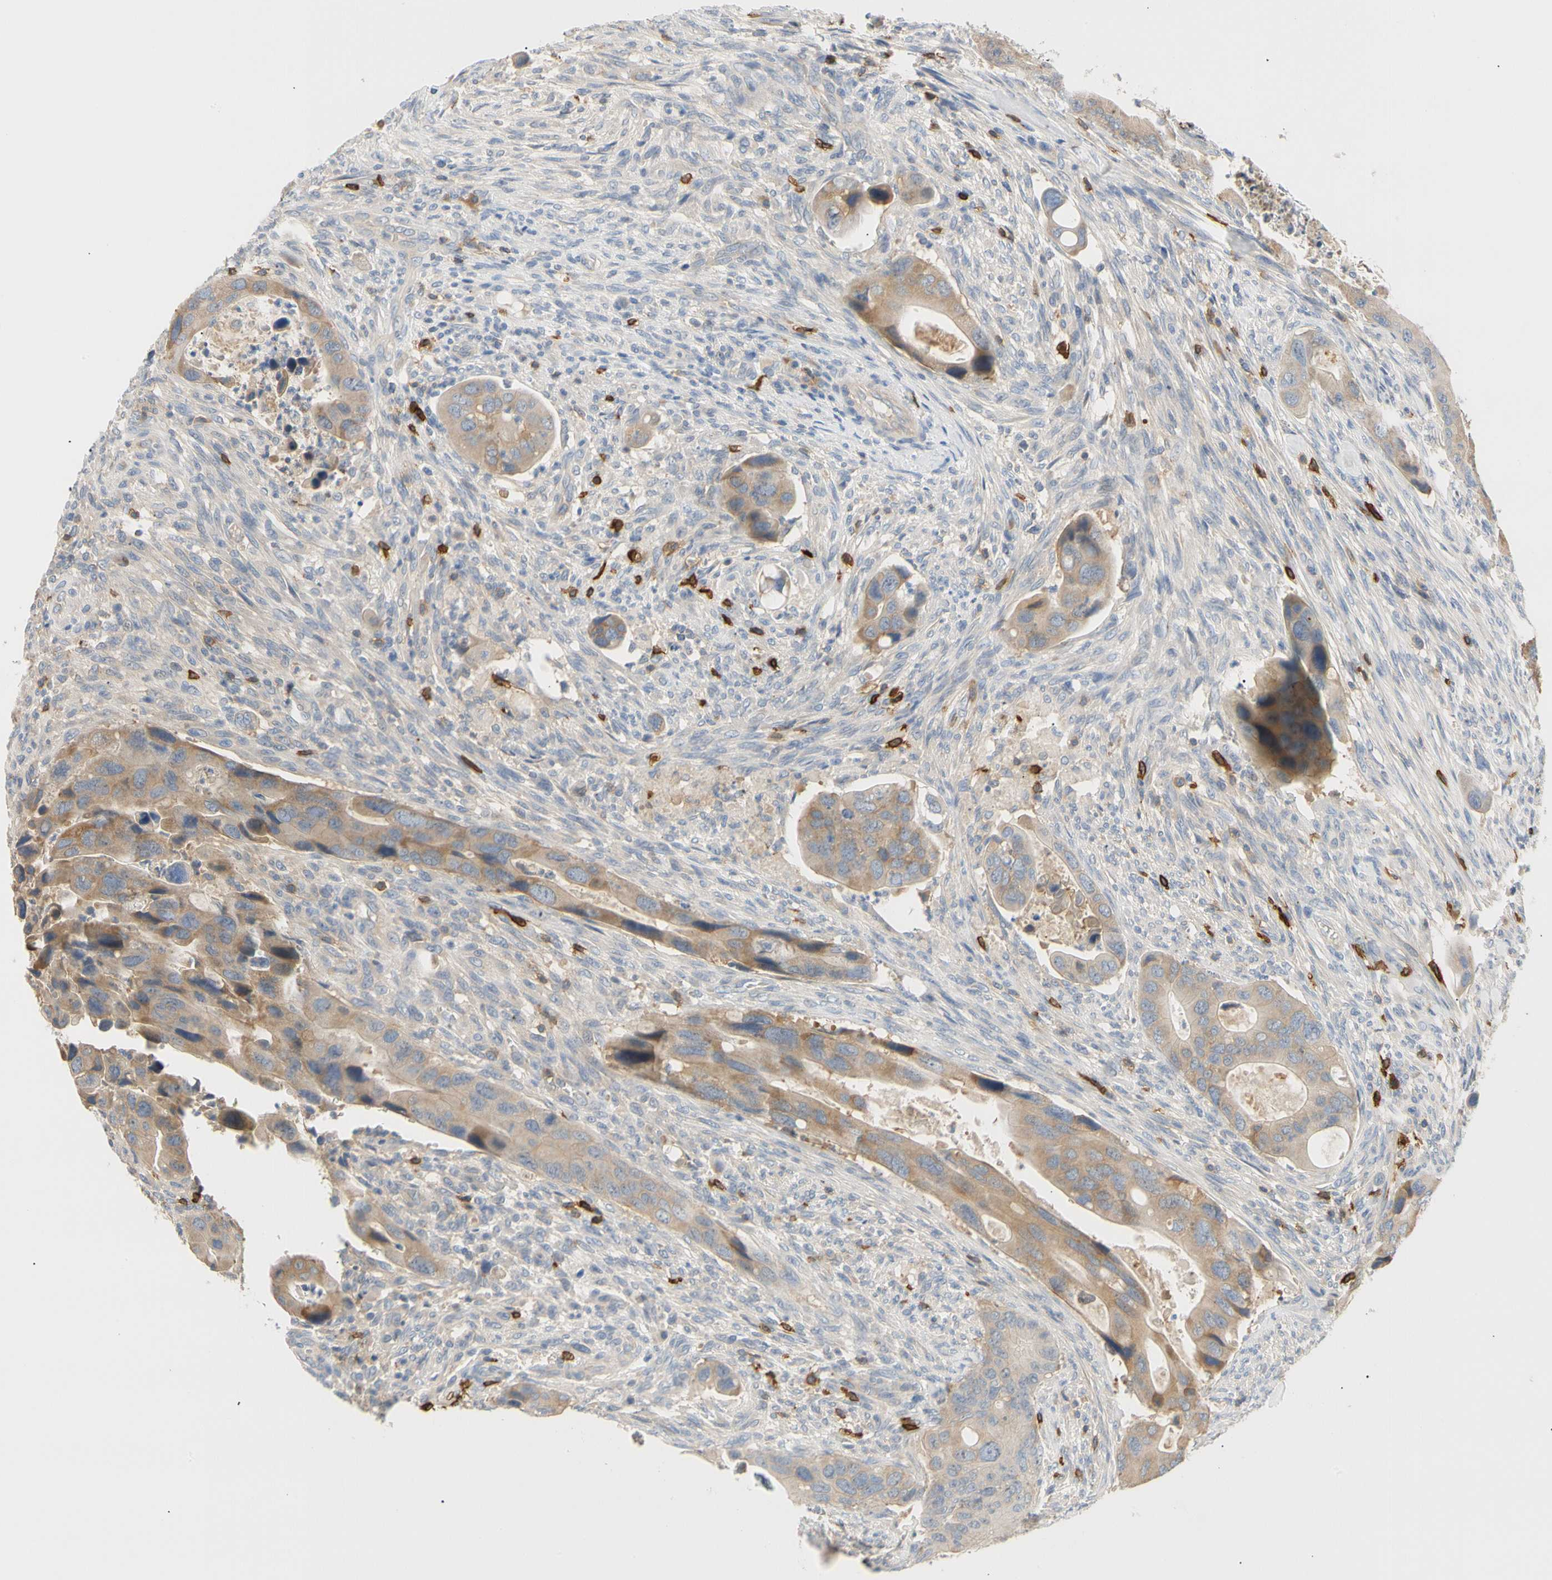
{"staining": {"intensity": "weak", "quantity": ">75%", "location": "cytoplasmic/membranous"}, "tissue": "colorectal cancer", "cell_type": "Tumor cells", "image_type": "cancer", "snomed": [{"axis": "morphology", "description": "Adenocarcinoma, NOS"}, {"axis": "topography", "description": "Rectum"}], "caption": "The histopathology image reveals immunohistochemical staining of colorectal cancer. There is weak cytoplasmic/membranous positivity is identified in approximately >75% of tumor cells.", "gene": "TNFRSF18", "patient": {"sex": "female", "age": 57}}